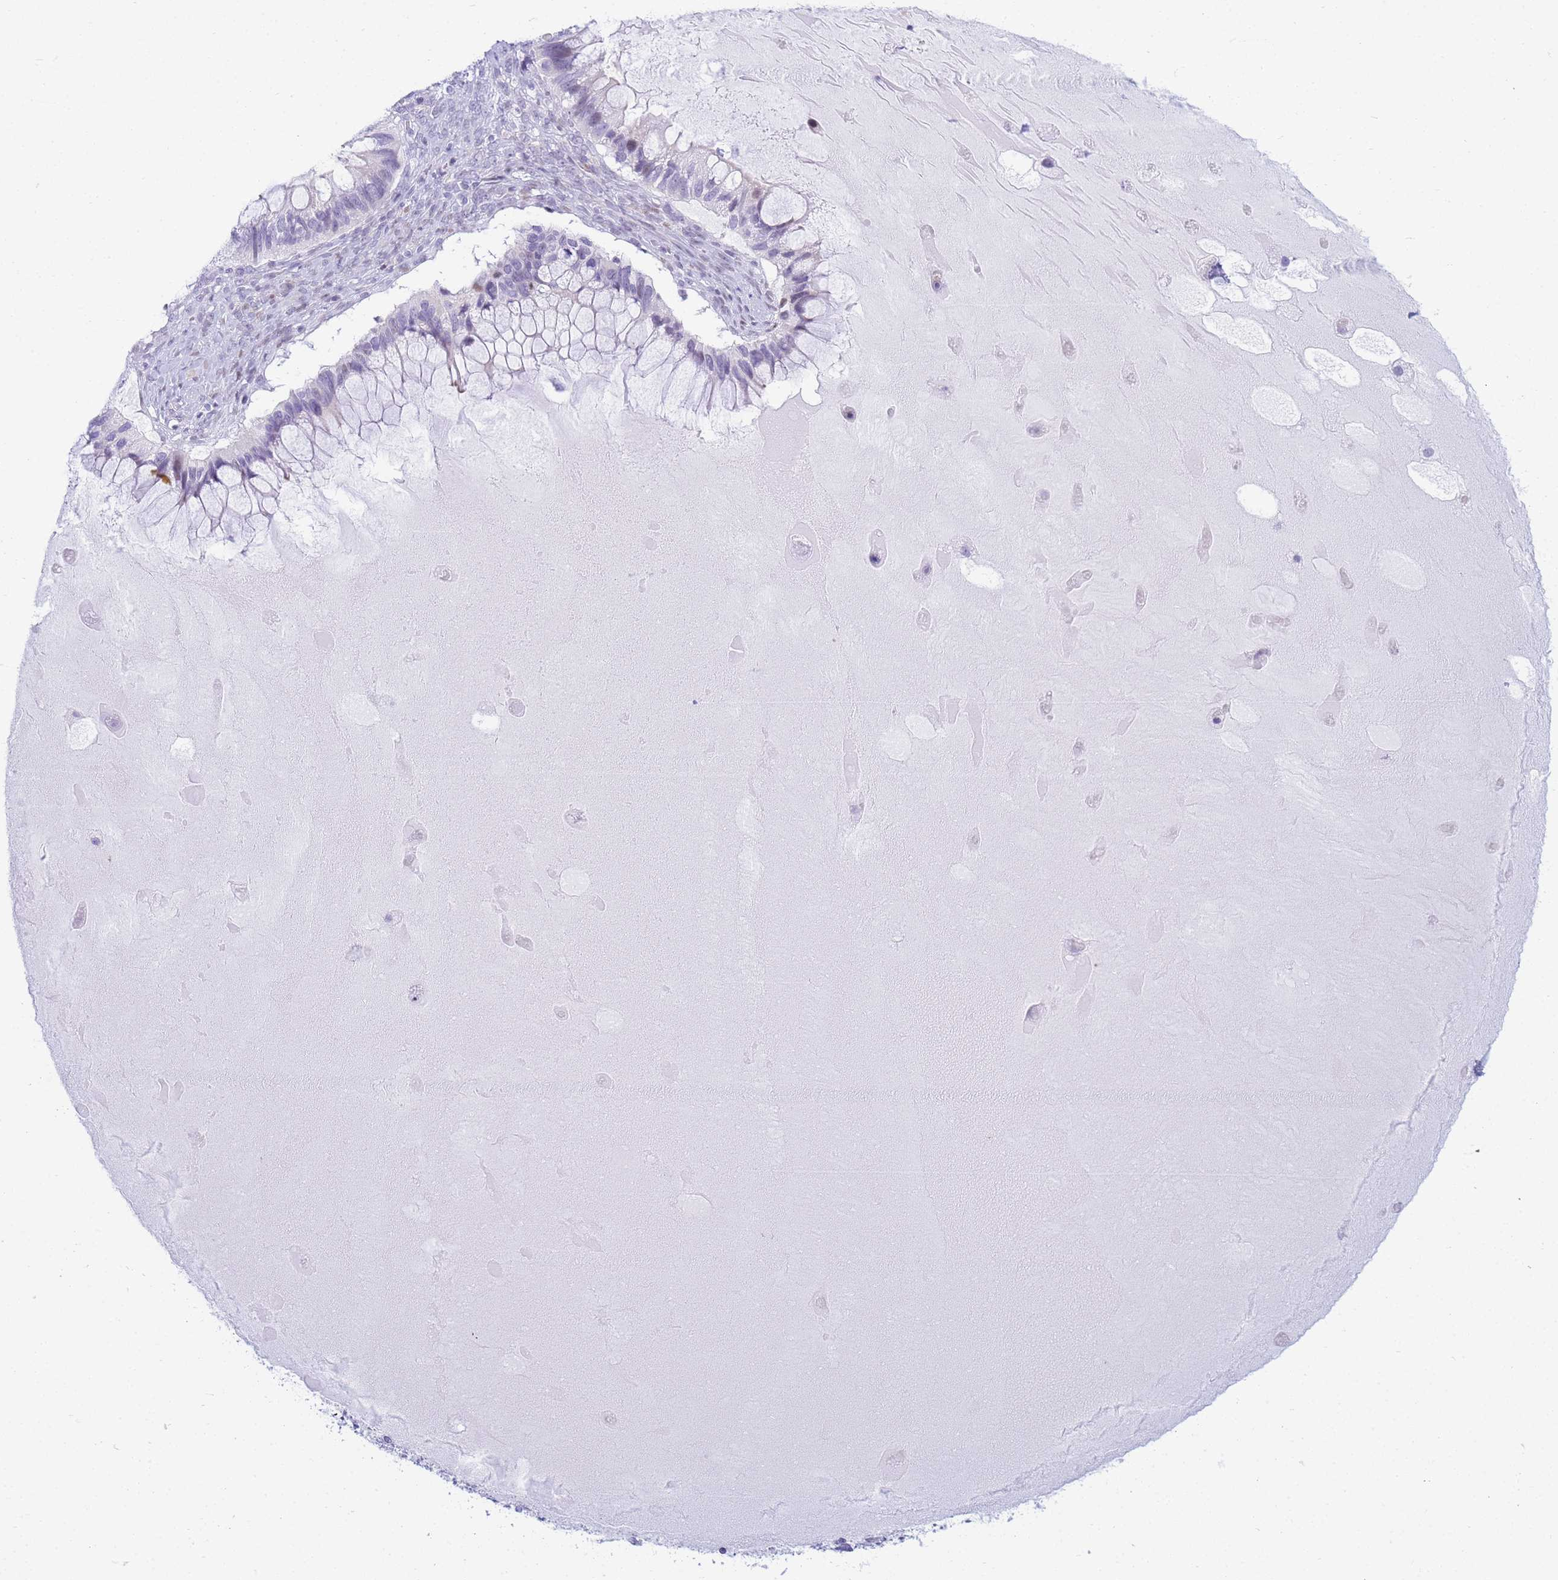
{"staining": {"intensity": "negative", "quantity": "none", "location": "none"}, "tissue": "ovarian cancer", "cell_type": "Tumor cells", "image_type": "cancer", "snomed": [{"axis": "morphology", "description": "Cystadenocarcinoma, mucinous, NOS"}, {"axis": "topography", "description": "Ovary"}], "caption": "Histopathology image shows no protein expression in tumor cells of ovarian cancer tissue.", "gene": "SNX20", "patient": {"sex": "female", "age": 61}}